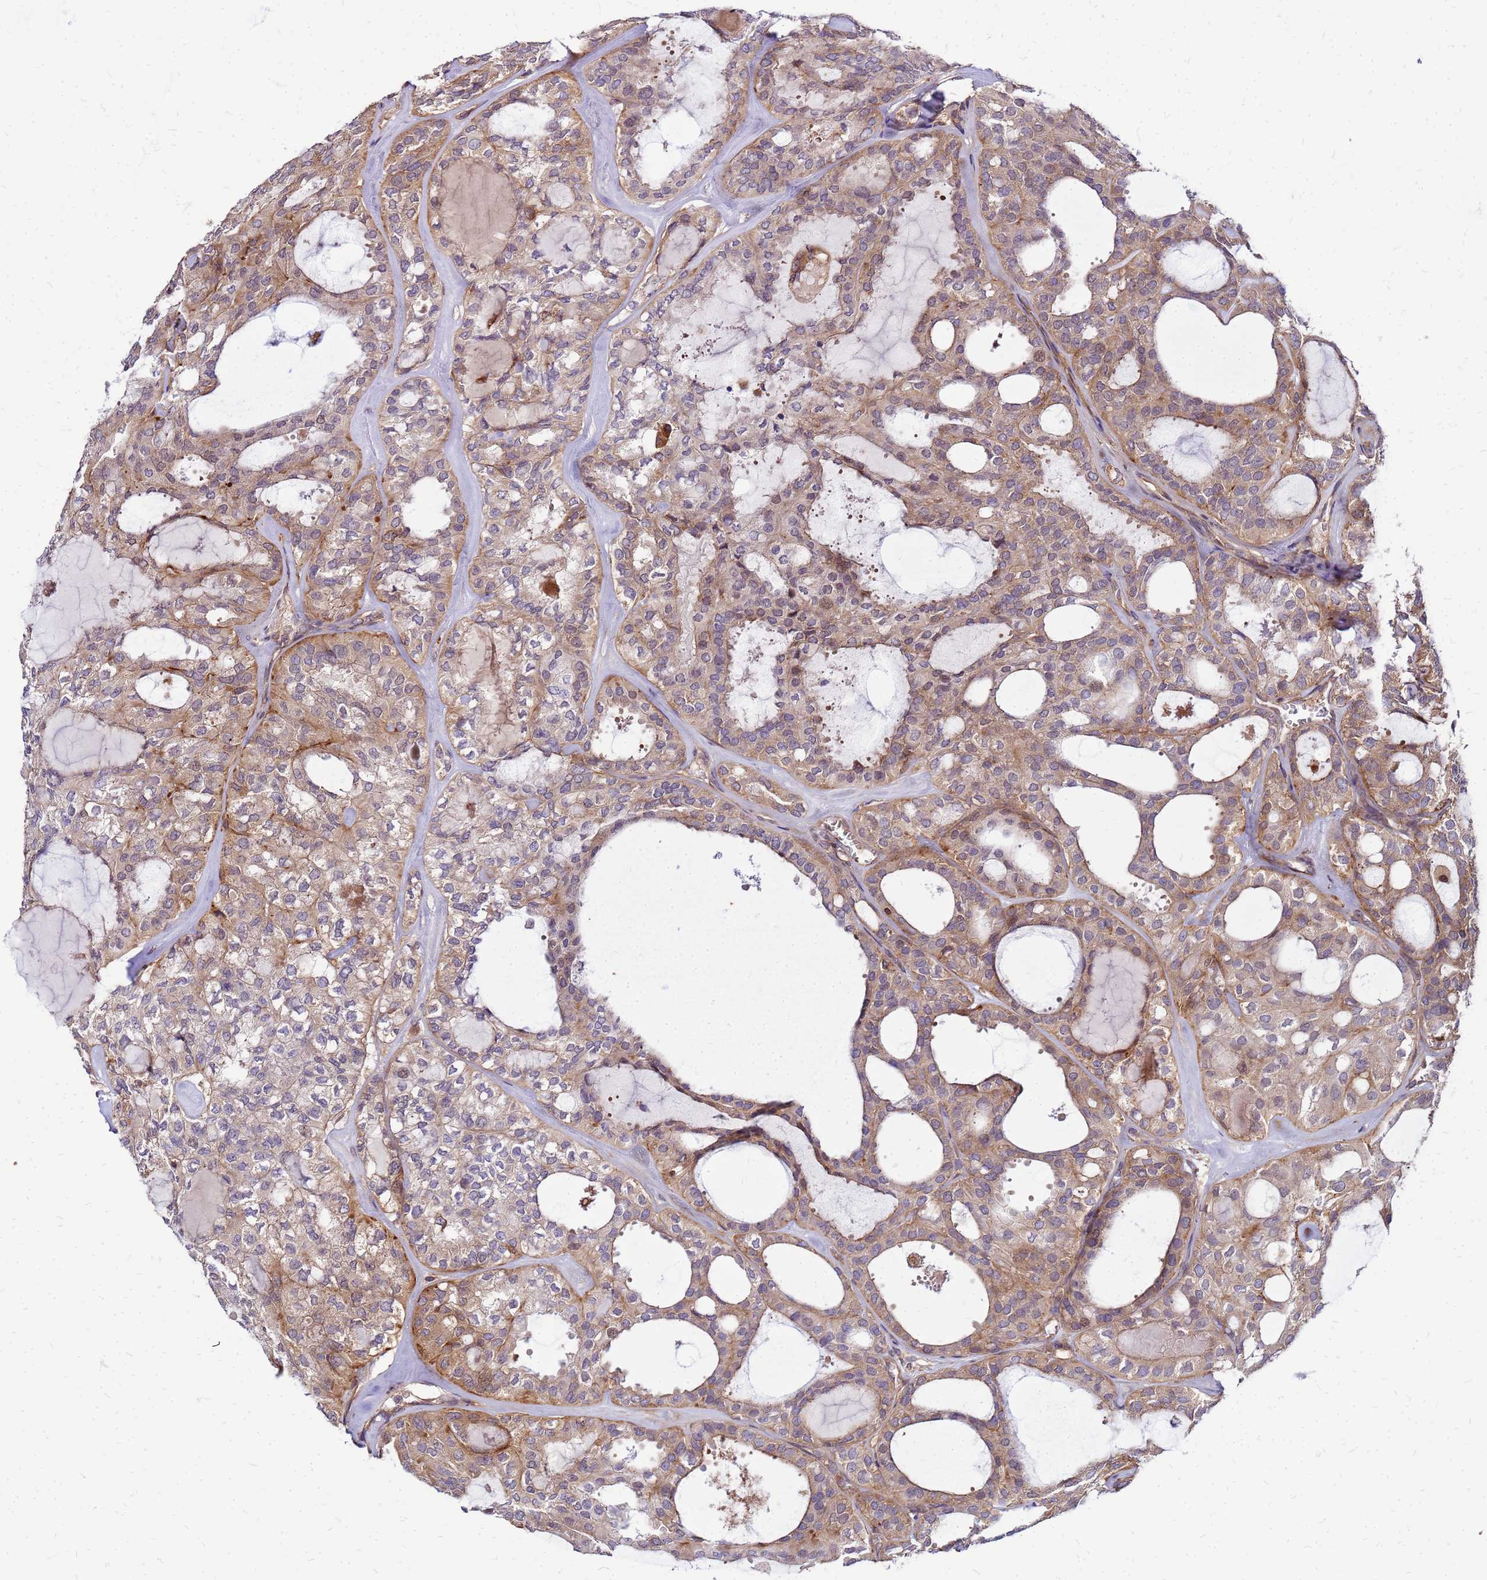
{"staining": {"intensity": "weak", "quantity": ">75%", "location": "cytoplasmic/membranous"}, "tissue": "thyroid cancer", "cell_type": "Tumor cells", "image_type": "cancer", "snomed": [{"axis": "morphology", "description": "Follicular adenoma carcinoma, NOS"}, {"axis": "topography", "description": "Thyroid gland"}], "caption": "Immunohistochemical staining of thyroid cancer (follicular adenoma carcinoma) shows low levels of weak cytoplasmic/membranous protein expression in about >75% of tumor cells. (Stains: DAB (3,3'-diaminobenzidine) in brown, nuclei in blue, Microscopy: brightfield microscopy at high magnification).", "gene": "CYBC1", "patient": {"sex": "male", "age": 75}}